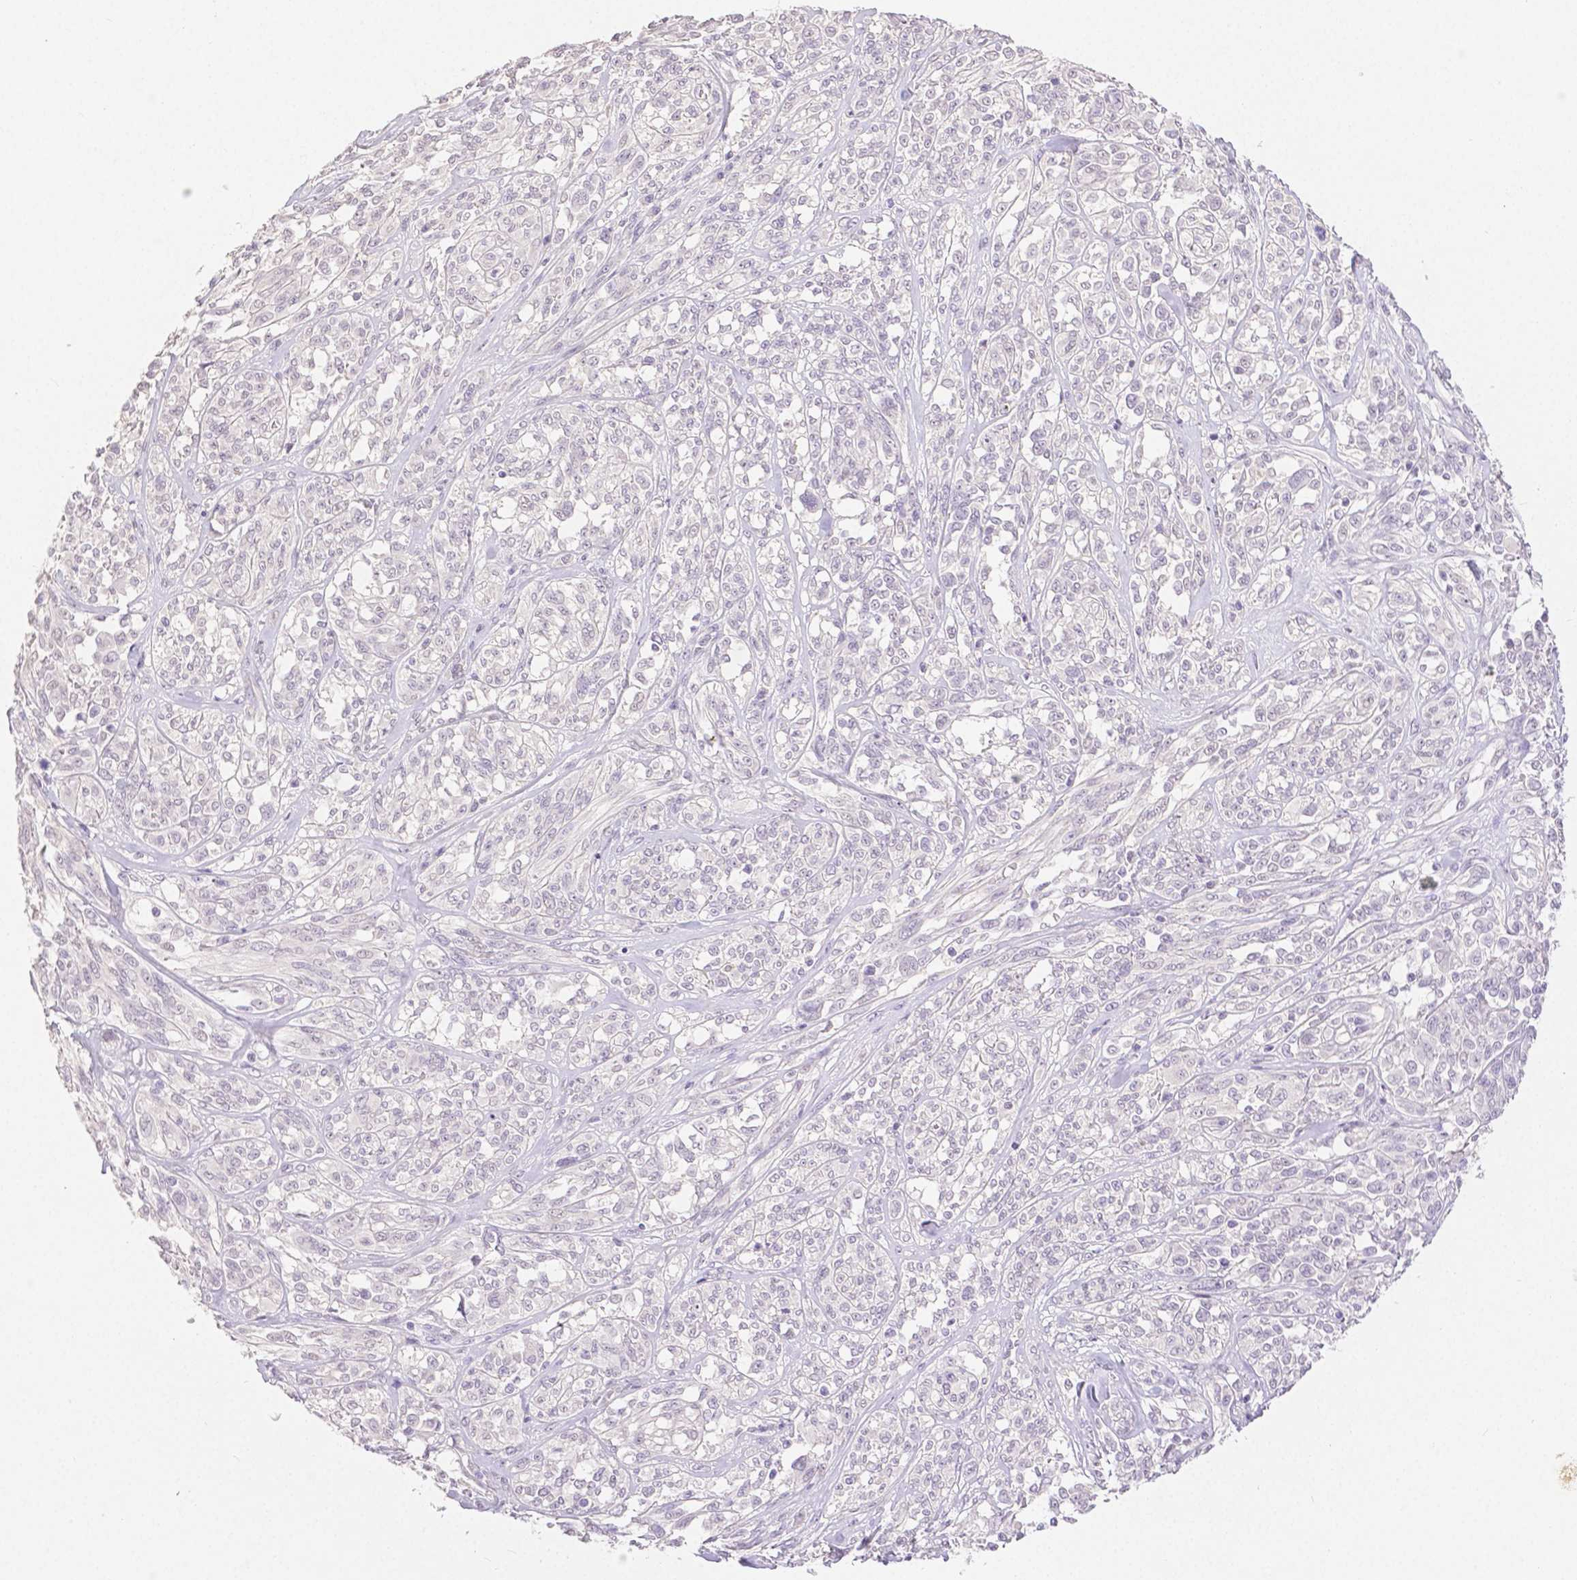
{"staining": {"intensity": "negative", "quantity": "none", "location": "none"}, "tissue": "melanoma", "cell_type": "Tumor cells", "image_type": "cancer", "snomed": [{"axis": "morphology", "description": "Malignant melanoma, NOS"}, {"axis": "topography", "description": "Skin"}], "caption": "Immunohistochemistry (IHC) histopathology image of human melanoma stained for a protein (brown), which shows no expression in tumor cells. (Stains: DAB (3,3'-diaminobenzidine) immunohistochemistry (IHC) with hematoxylin counter stain, Microscopy: brightfield microscopy at high magnification).", "gene": "OCLN", "patient": {"sex": "female", "age": 91}}